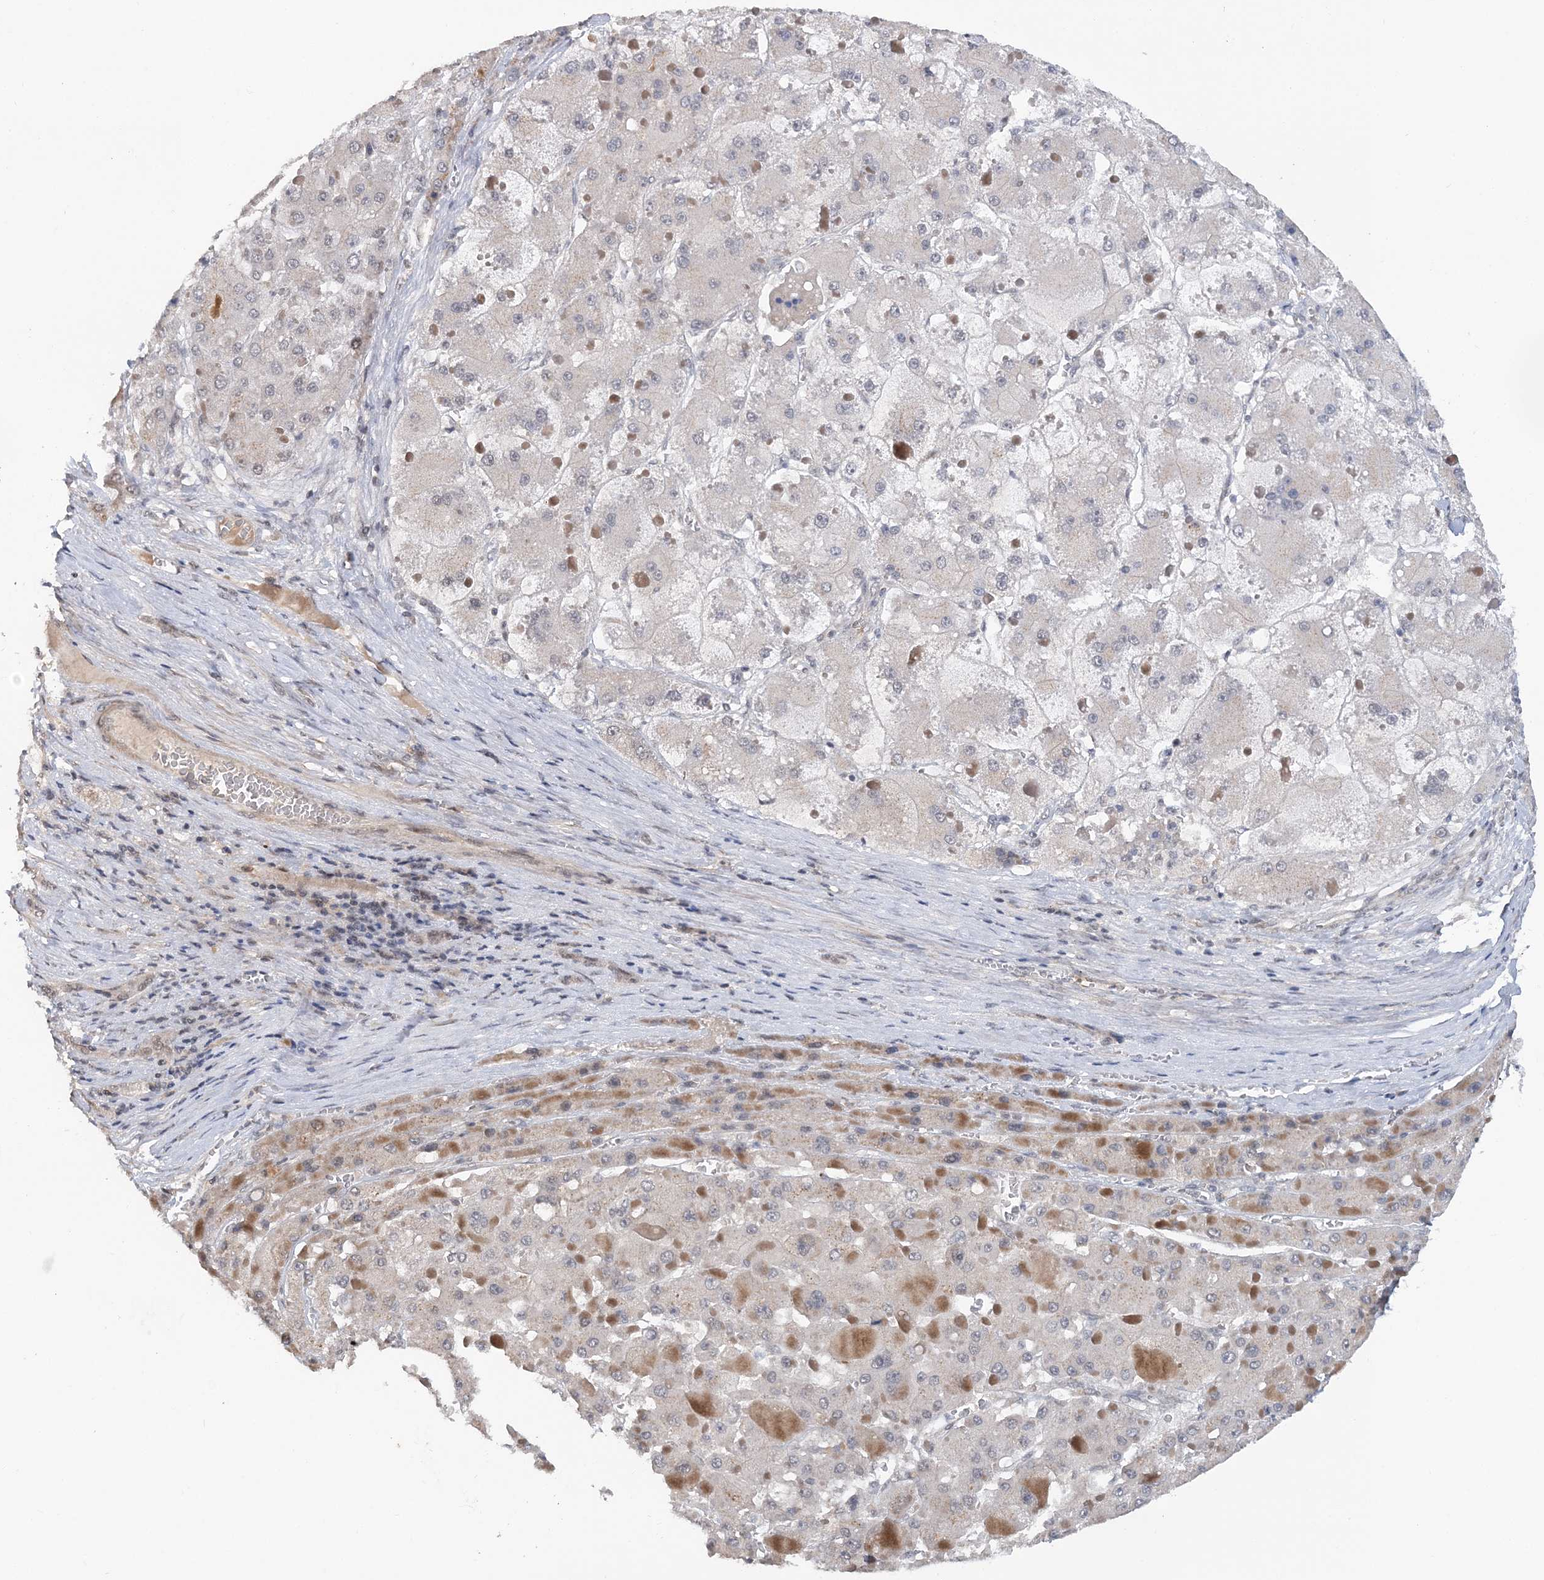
{"staining": {"intensity": "negative", "quantity": "none", "location": "none"}, "tissue": "liver cancer", "cell_type": "Tumor cells", "image_type": "cancer", "snomed": [{"axis": "morphology", "description": "Carcinoma, Hepatocellular, NOS"}, {"axis": "topography", "description": "Liver"}], "caption": "This is a photomicrograph of immunohistochemistry (IHC) staining of hepatocellular carcinoma (liver), which shows no positivity in tumor cells. The staining was performed using DAB (3,3'-diaminobenzidine) to visualize the protein expression in brown, while the nuclei were stained in blue with hematoxylin (Magnification: 20x).", "gene": "TSHZ2", "patient": {"sex": "female", "age": 73}}